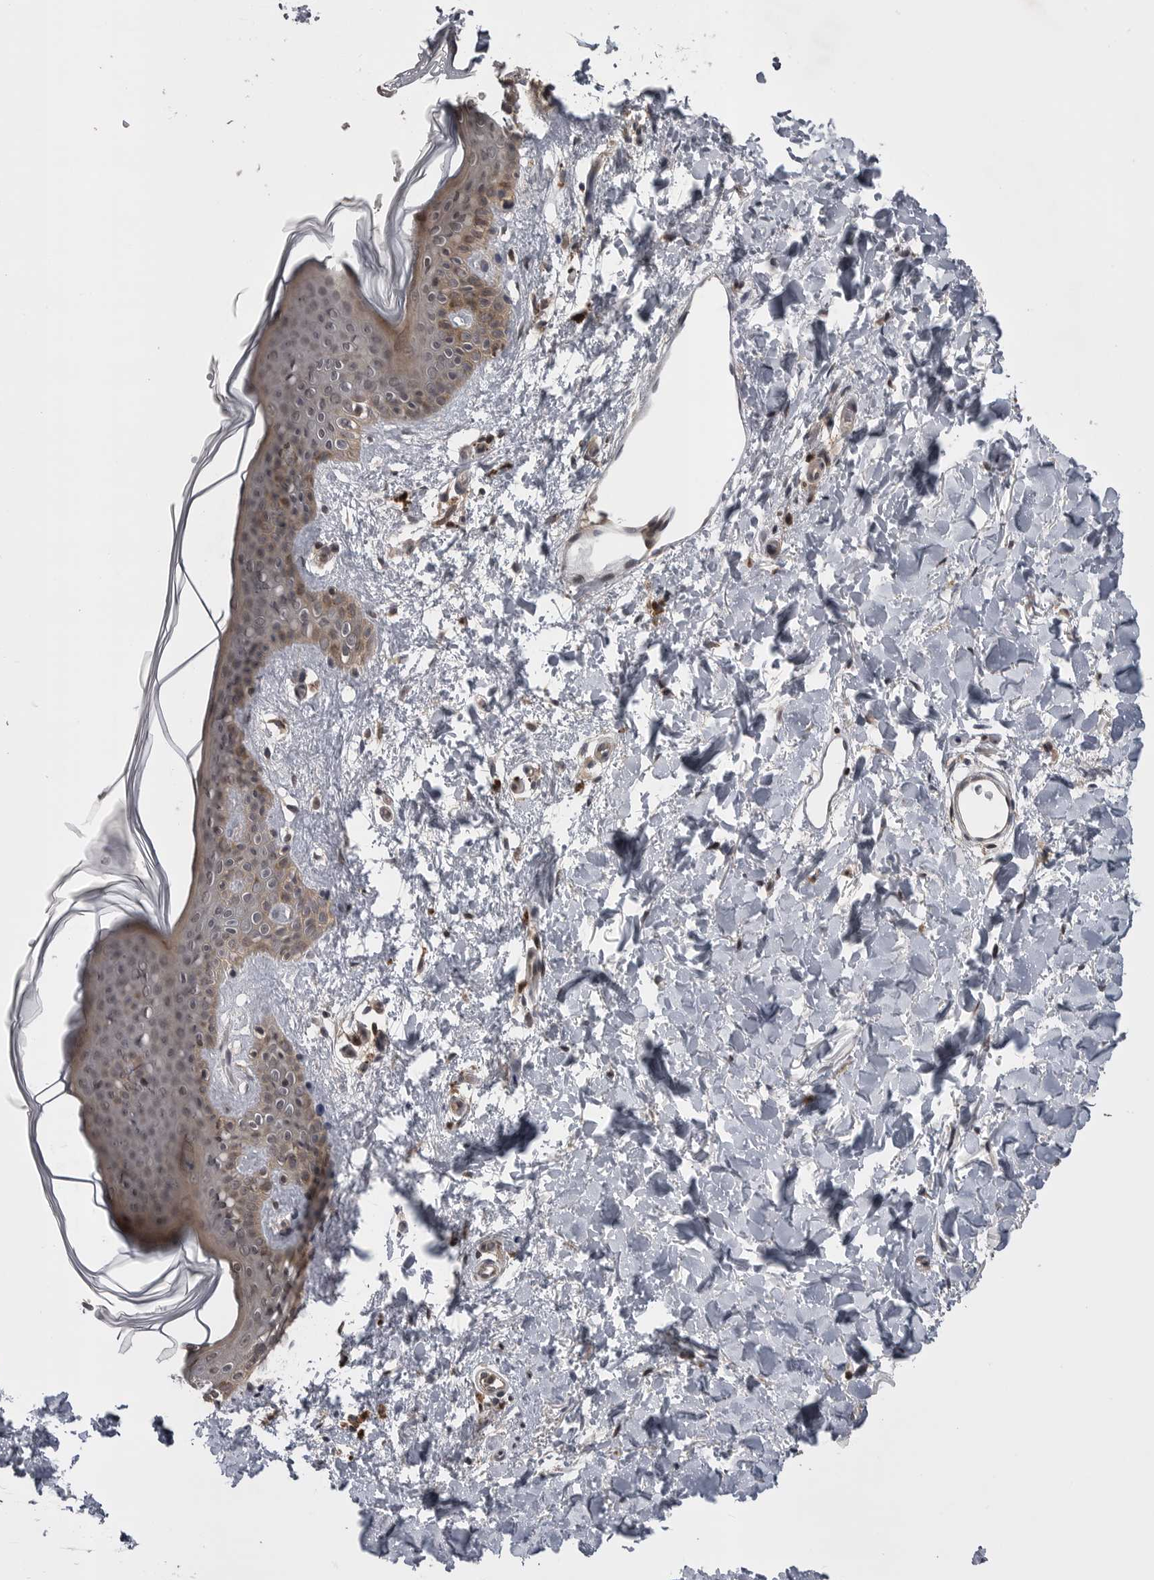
{"staining": {"intensity": "negative", "quantity": "none", "location": "none"}, "tissue": "skin", "cell_type": "Fibroblasts", "image_type": "normal", "snomed": [{"axis": "morphology", "description": "Normal tissue, NOS"}, {"axis": "topography", "description": "Skin"}], "caption": "High power microscopy image of an immunohistochemistry (IHC) image of normal skin, revealing no significant staining in fibroblasts.", "gene": "AOAH", "patient": {"sex": "female", "age": 46}}